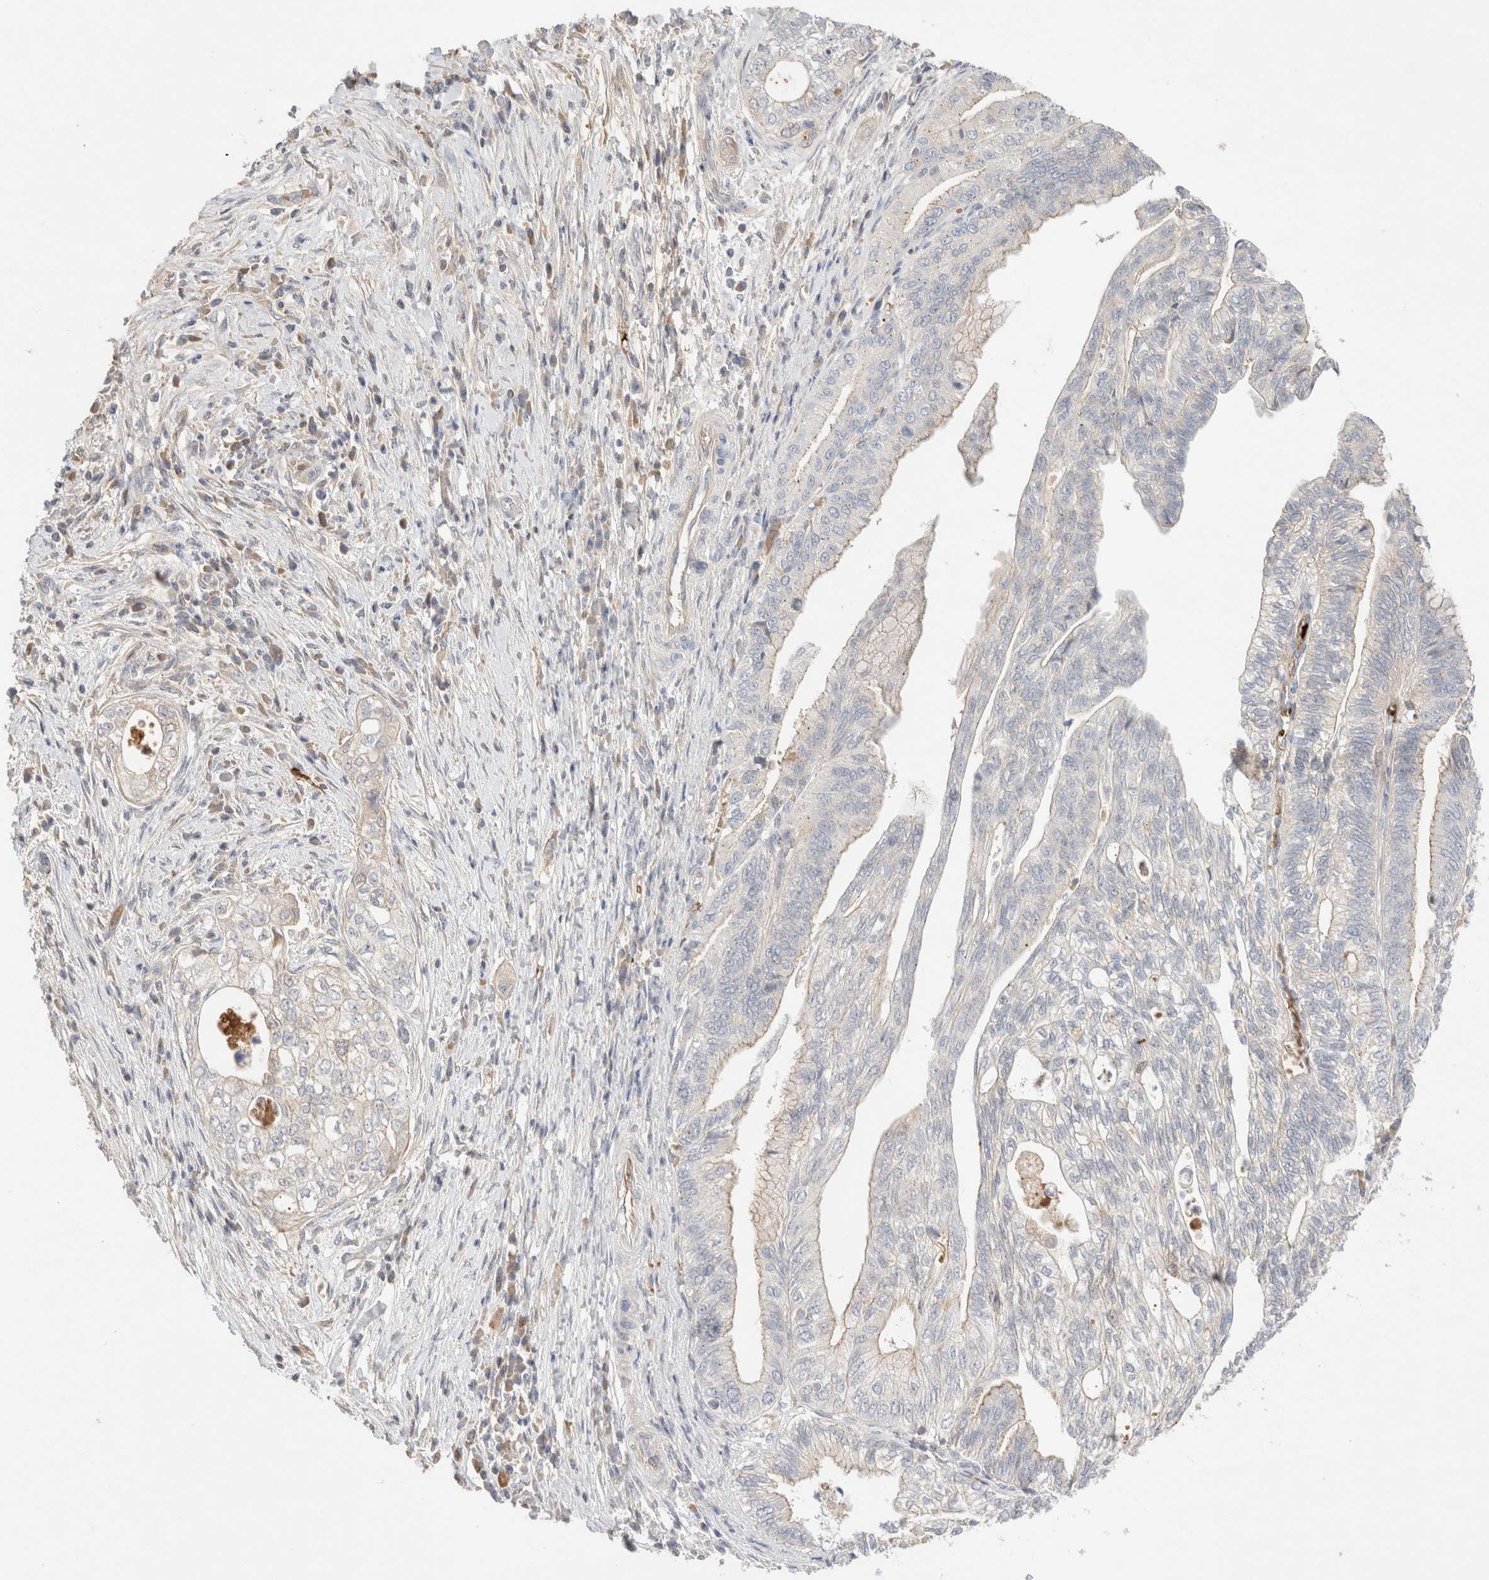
{"staining": {"intensity": "negative", "quantity": "none", "location": "none"}, "tissue": "pancreatic cancer", "cell_type": "Tumor cells", "image_type": "cancer", "snomed": [{"axis": "morphology", "description": "Adenocarcinoma, NOS"}, {"axis": "topography", "description": "Pancreas"}], "caption": "There is no significant positivity in tumor cells of adenocarcinoma (pancreatic).", "gene": "MST1", "patient": {"sex": "male", "age": 72}}